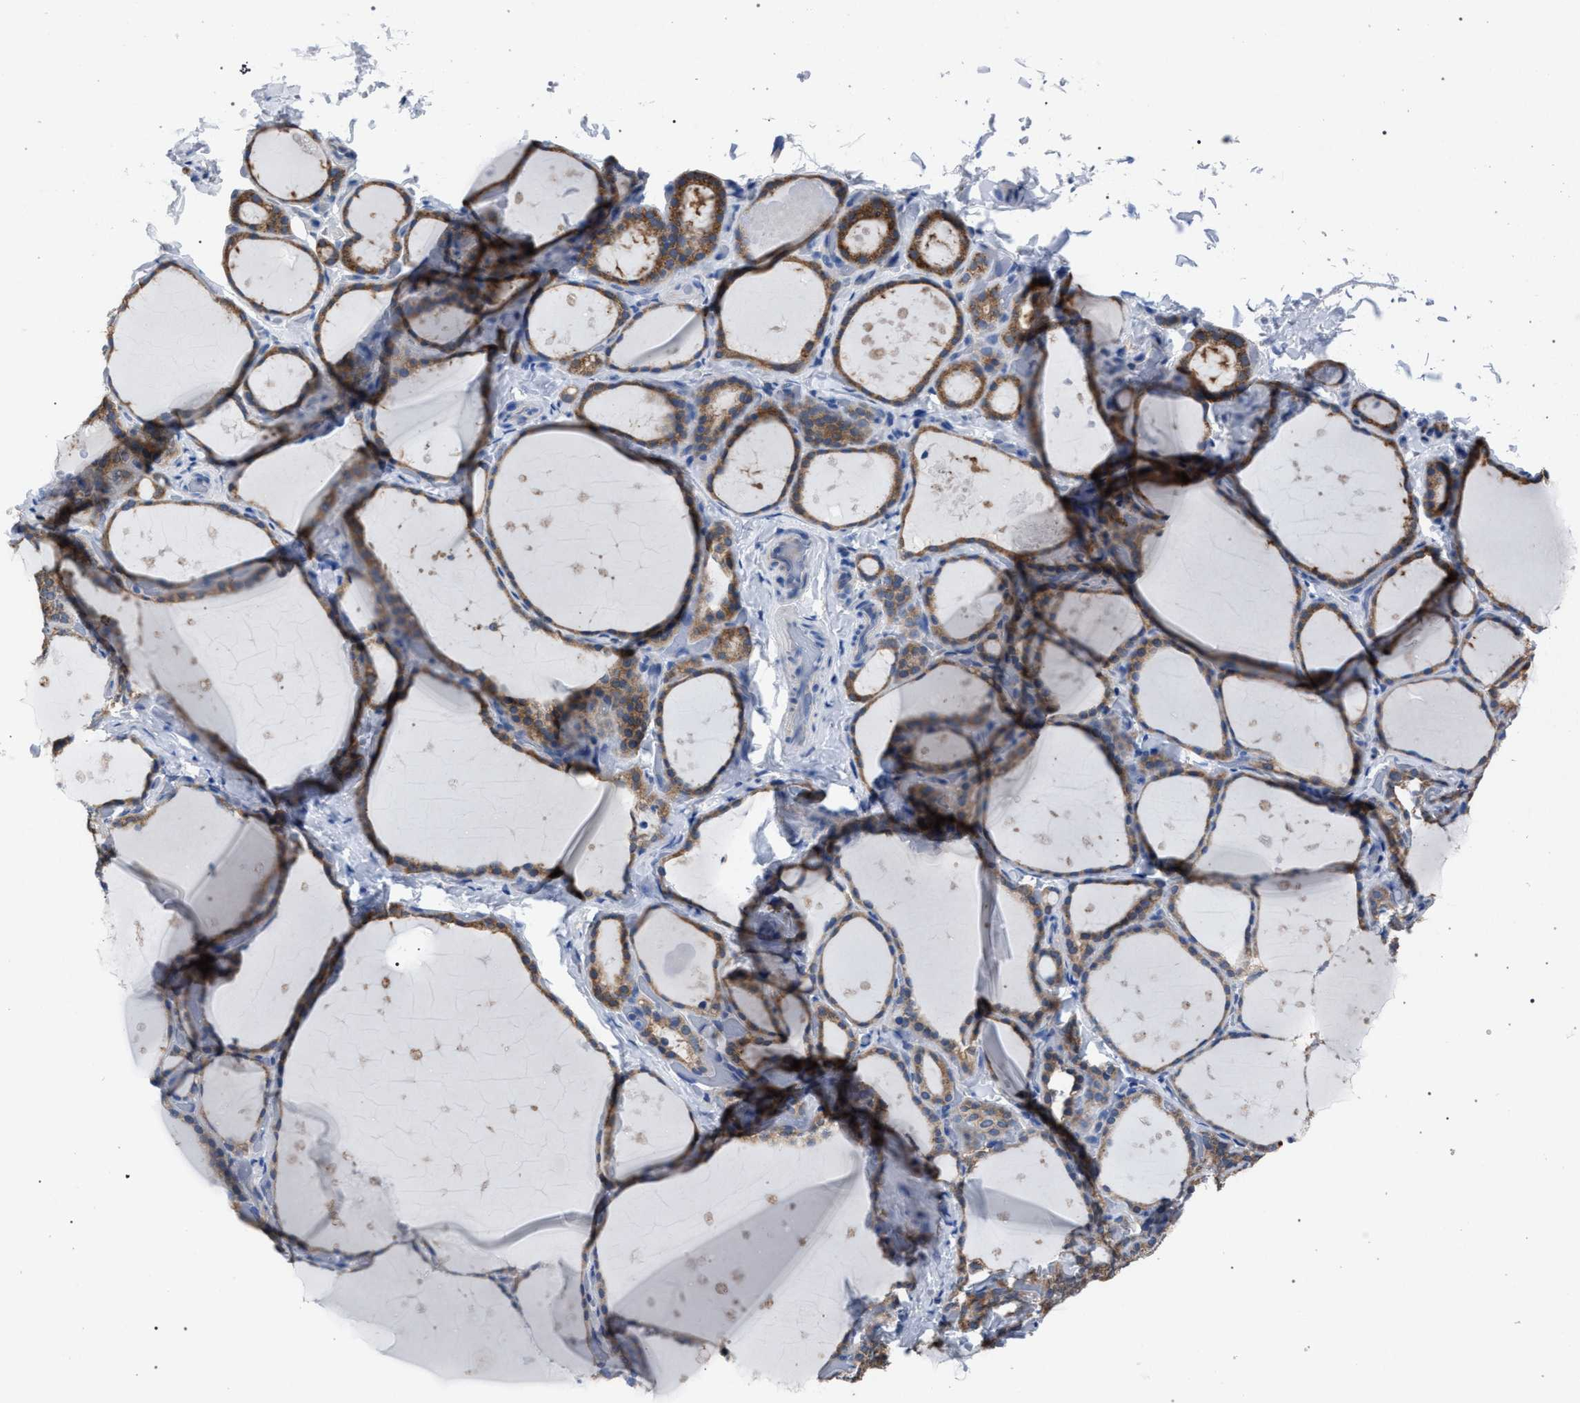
{"staining": {"intensity": "moderate", "quantity": ">75%", "location": "cytoplasmic/membranous"}, "tissue": "thyroid gland", "cell_type": "Glandular cells", "image_type": "normal", "snomed": [{"axis": "morphology", "description": "Normal tissue, NOS"}, {"axis": "topography", "description": "Thyroid gland"}], "caption": "Approximately >75% of glandular cells in unremarkable human thyroid gland exhibit moderate cytoplasmic/membranous protein positivity as visualized by brown immunohistochemical staining.", "gene": "CRYZ", "patient": {"sex": "female", "age": 44}}